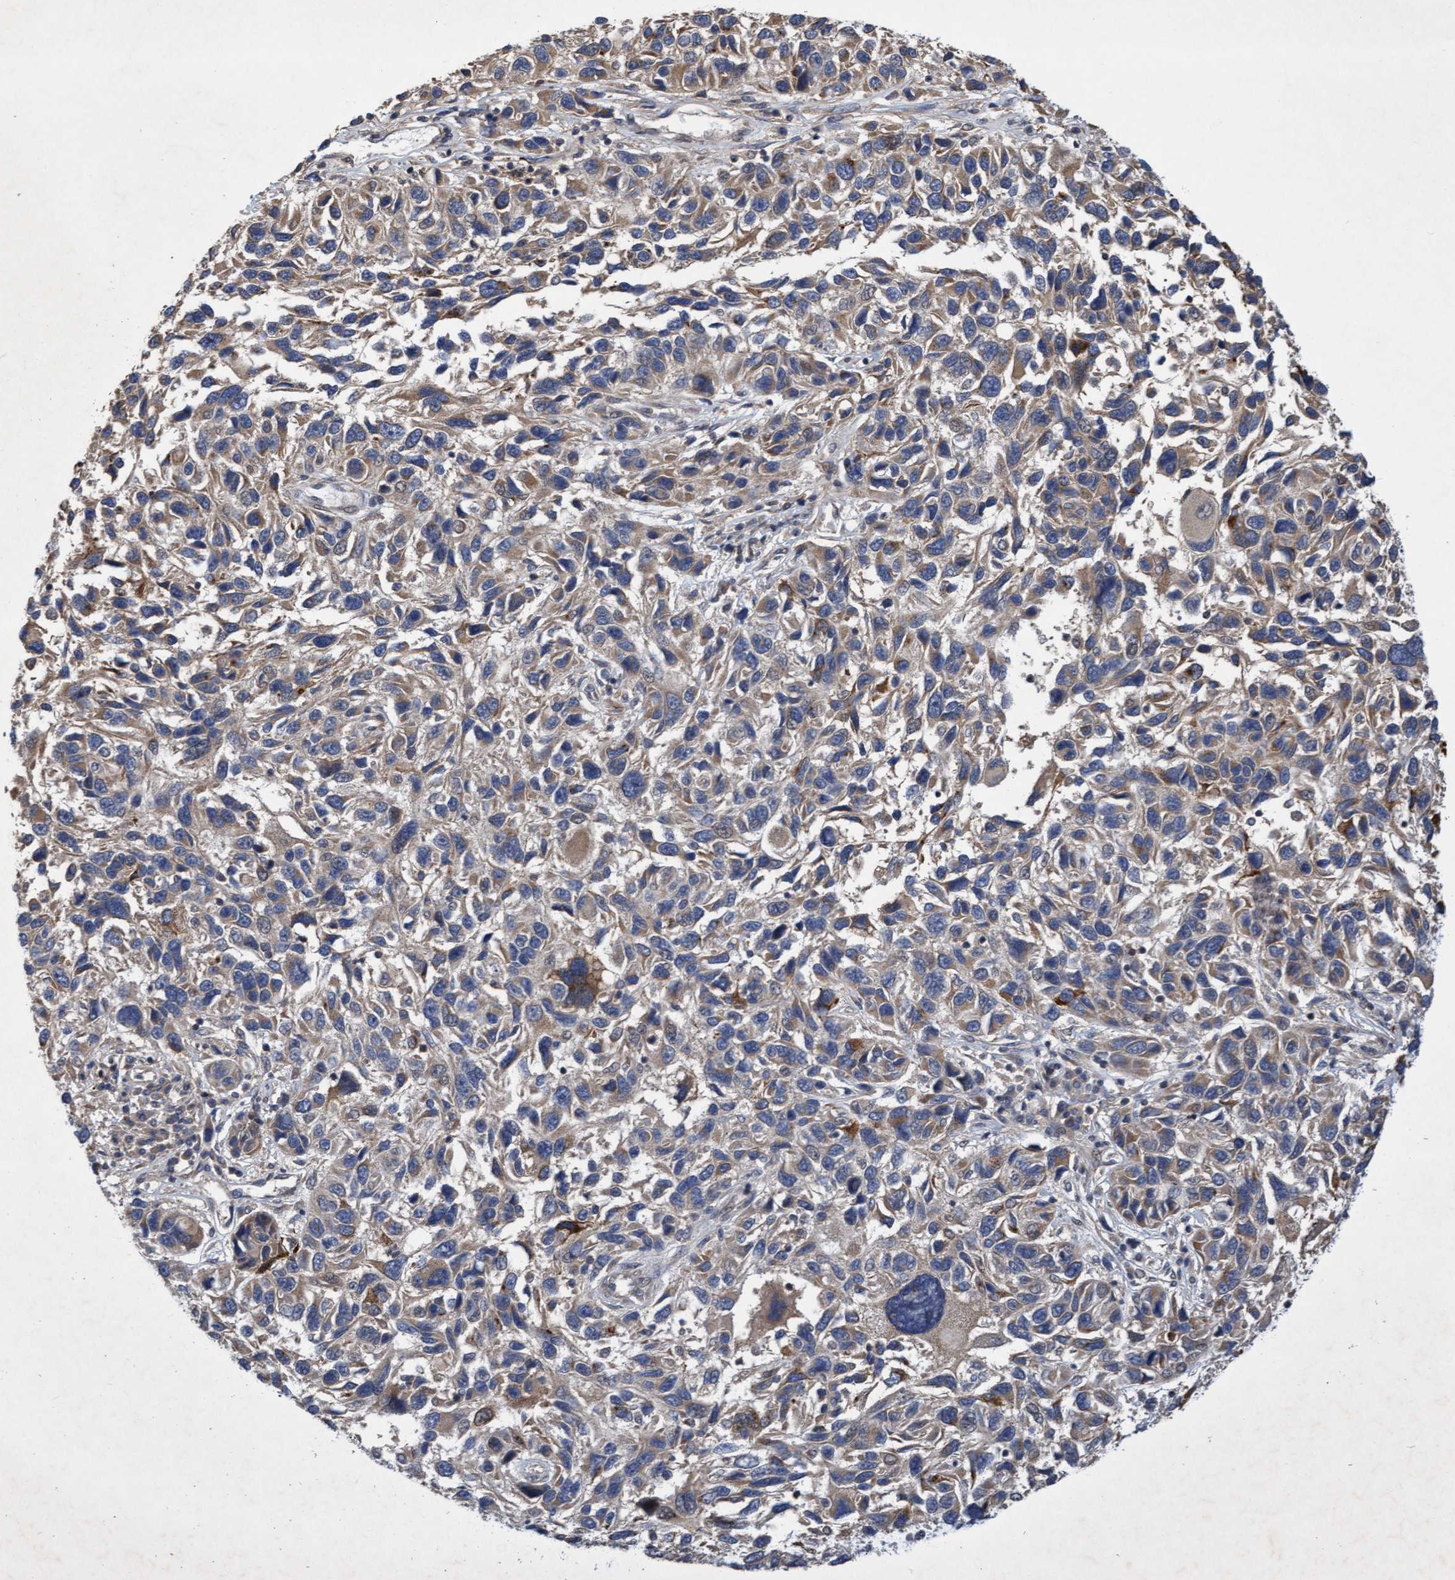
{"staining": {"intensity": "weak", "quantity": ">75%", "location": "cytoplasmic/membranous"}, "tissue": "melanoma", "cell_type": "Tumor cells", "image_type": "cancer", "snomed": [{"axis": "morphology", "description": "Malignant melanoma, NOS"}, {"axis": "topography", "description": "Skin"}], "caption": "Immunohistochemical staining of melanoma reveals weak cytoplasmic/membranous protein expression in approximately >75% of tumor cells. (IHC, brightfield microscopy, high magnification).", "gene": "ZNF677", "patient": {"sex": "male", "age": 53}}